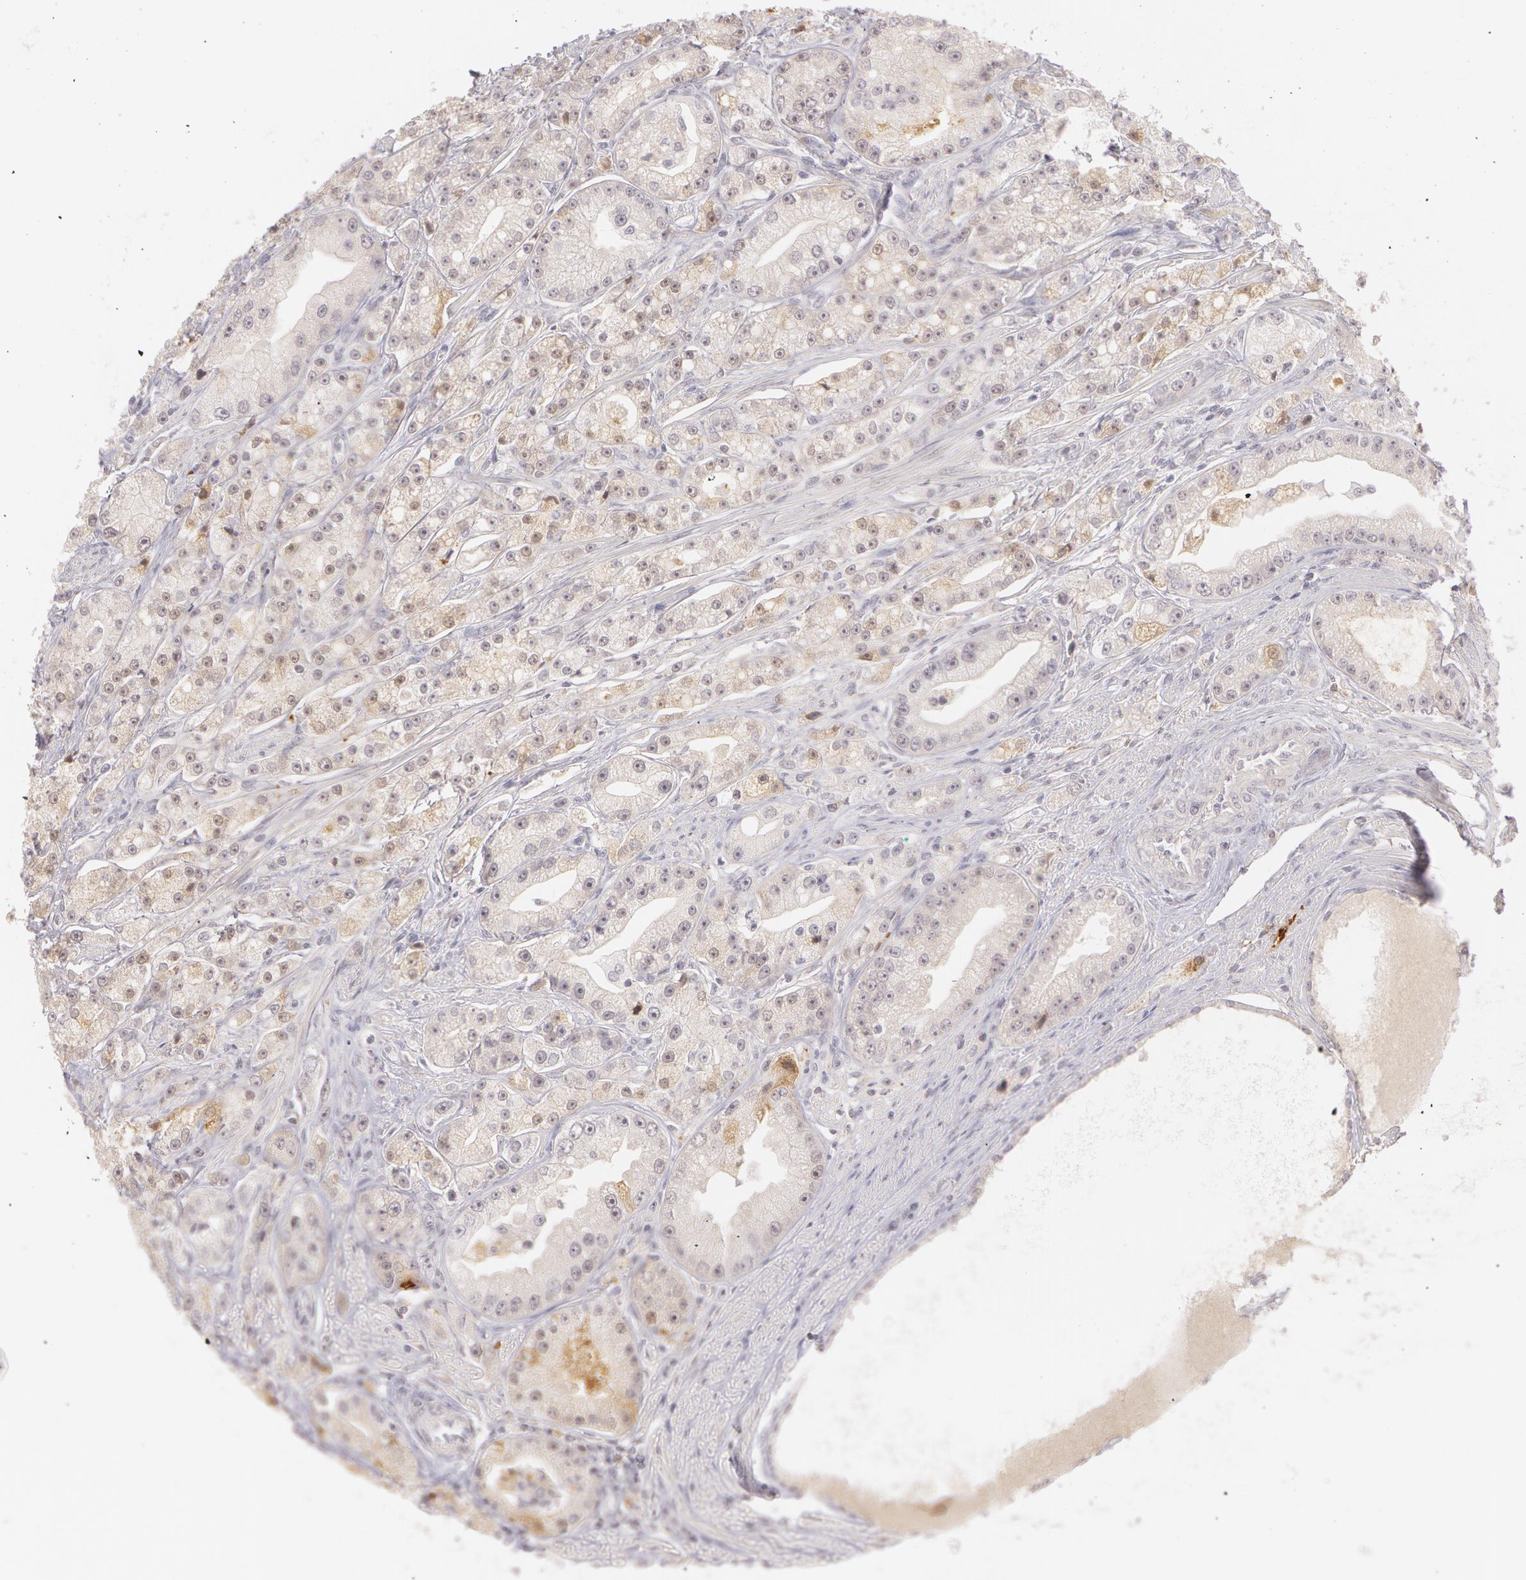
{"staining": {"intensity": "weak", "quantity": "<25%", "location": "cytoplasmic/membranous,nuclear"}, "tissue": "prostate cancer", "cell_type": "Tumor cells", "image_type": "cancer", "snomed": [{"axis": "morphology", "description": "Adenocarcinoma, Medium grade"}, {"axis": "topography", "description": "Prostate"}], "caption": "Tumor cells show no significant protein expression in prostate cancer (medium-grade adenocarcinoma). (DAB immunohistochemistry (IHC) with hematoxylin counter stain).", "gene": "LBP", "patient": {"sex": "male", "age": 72}}